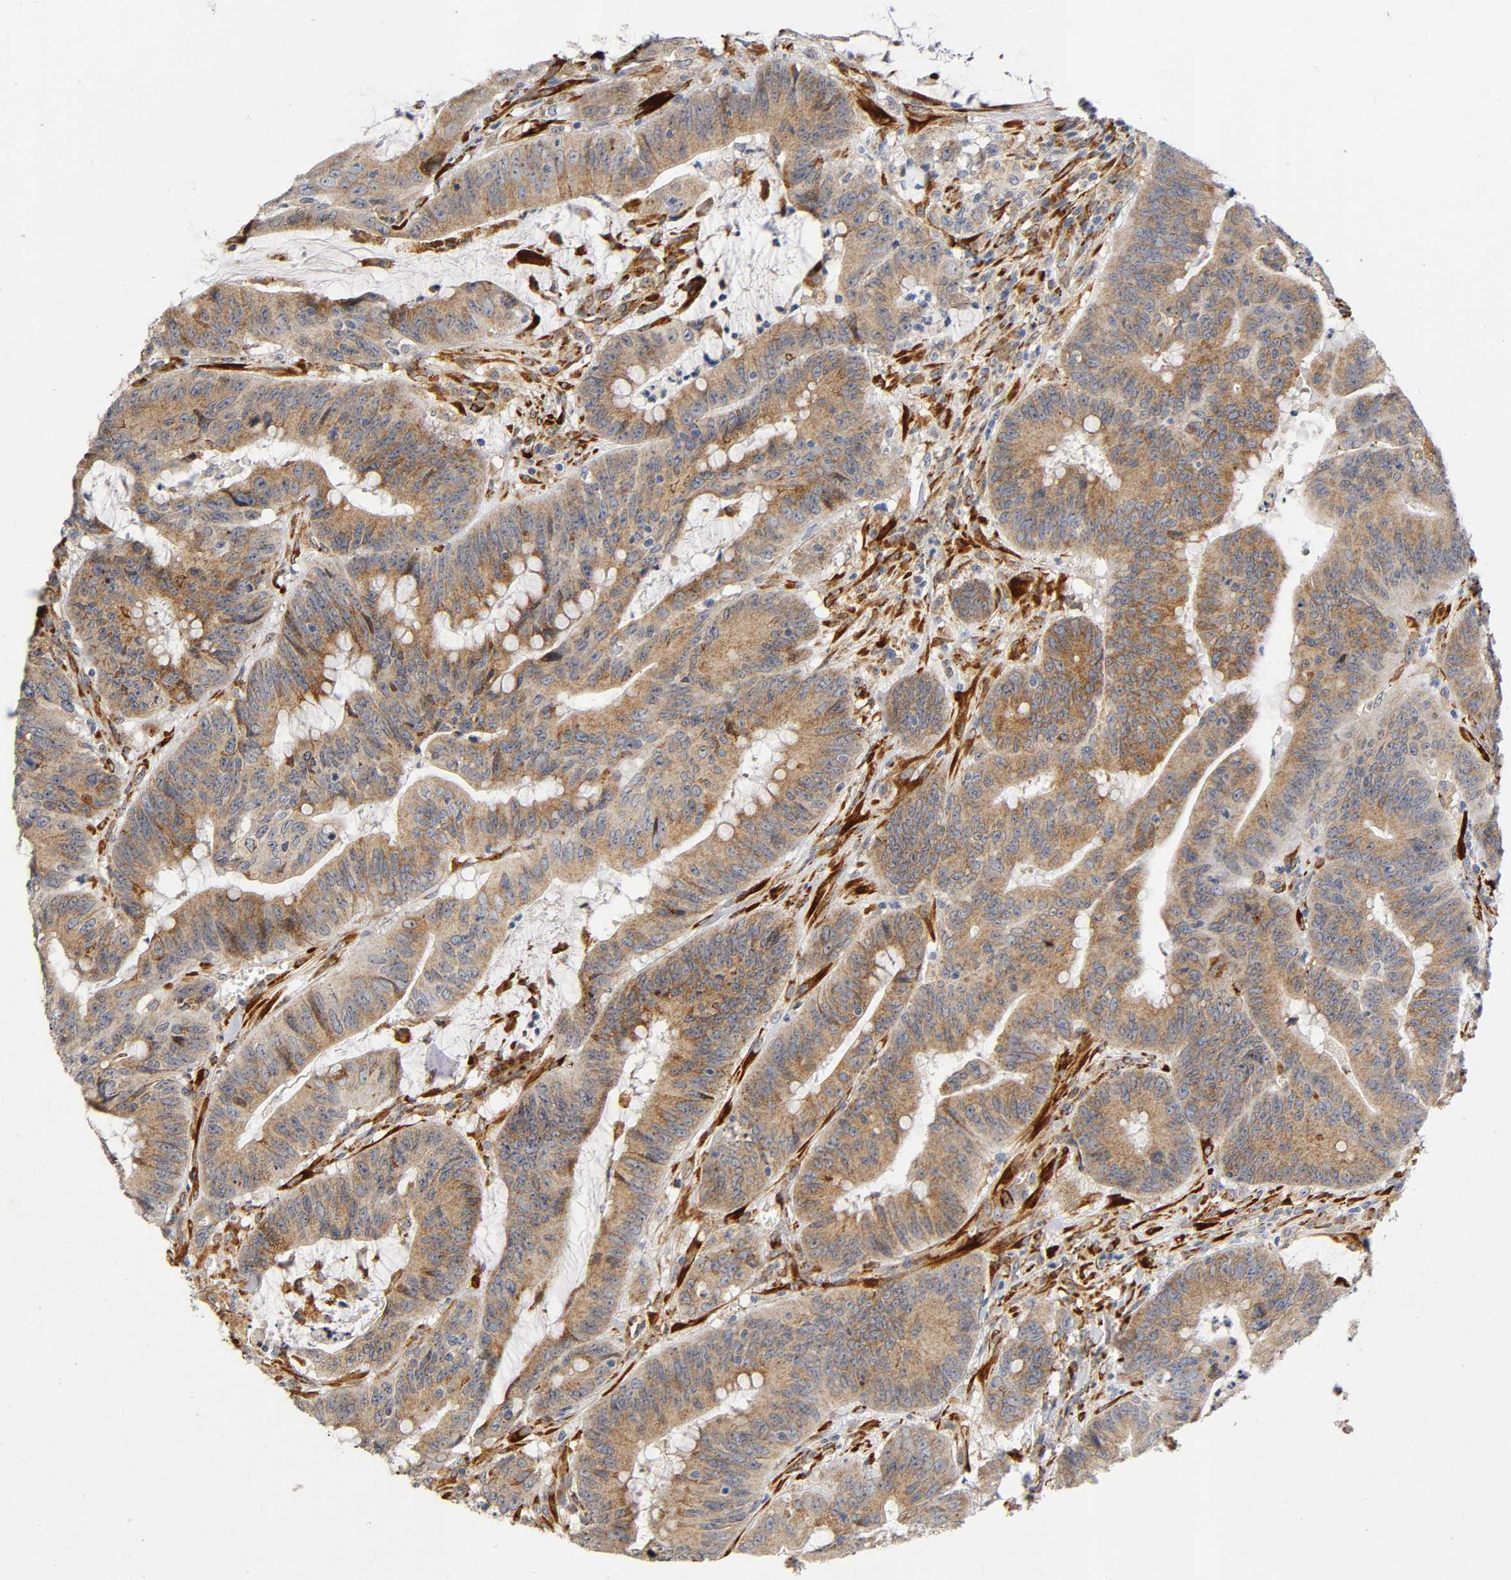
{"staining": {"intensity": "moderate", "quantity": ">75%", "location": "cytoplasmic/membranous"}, "tissue": "colorectal cancer", "cell_type": "Tumor cells", "image_type": "cancer", "snomed": [{"axis": "morphology", "description": "Adenocarcinoma, NOS"}, {"axis": "topography", "description": "Colon"}], "caption": "Moderate cytoplasmic/membranous positivity is seen in approximately >75% of tumor cells in adenocarcinoma (colorectal).", "gene": "SOS2", "patient": {"sex": "male", "age": 45}}